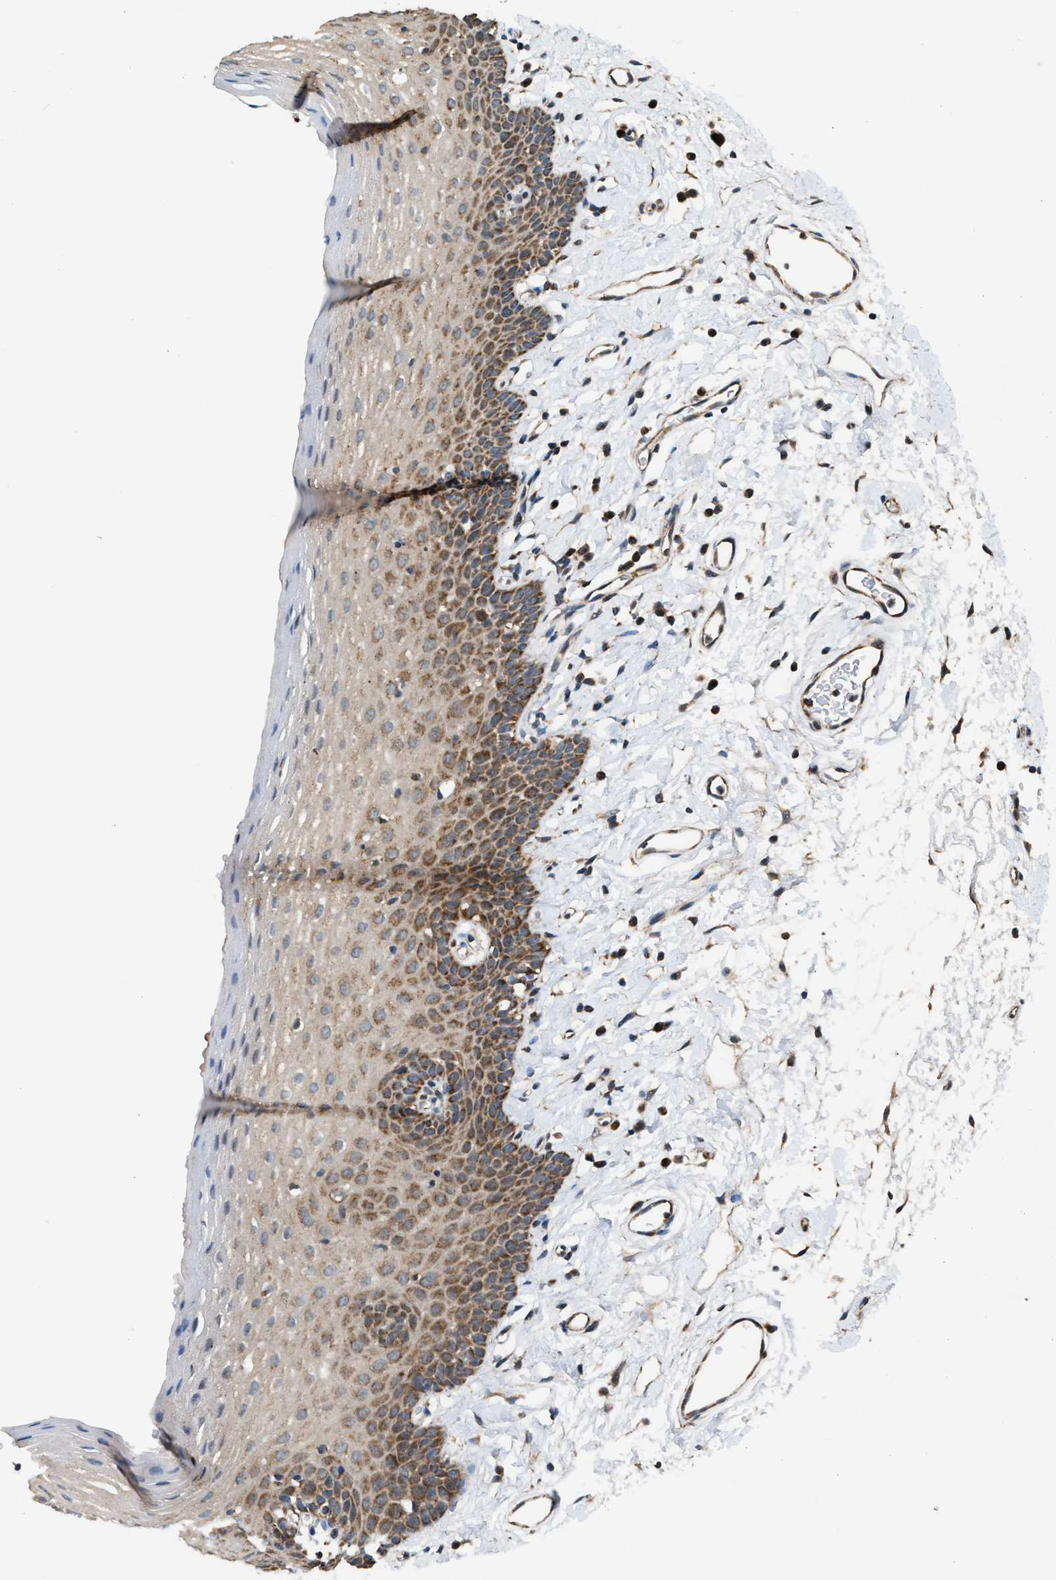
{"staining": {"intensity": "moderate", "quantity": "25%-75%", "location": "cytoplasmic/membranous"}, "tissue": "oral mucosa", "cell_type": "Squamous epithelial cells", "image_type": "normal", "snomed": [{"axis": "morphology", "description": "Normal tissue, NOS"}, {"axis": "topography", "description": "Oral tissue"}], "caption": "Oral mucosa stained for a protein (brown) exhibits moderate cytoplasmic/membranous positive staining in approximately 25%-75% of squamous epithelial cells.", "gene": "SGSM2", "patient": {"sex": "male", "age": 66}}